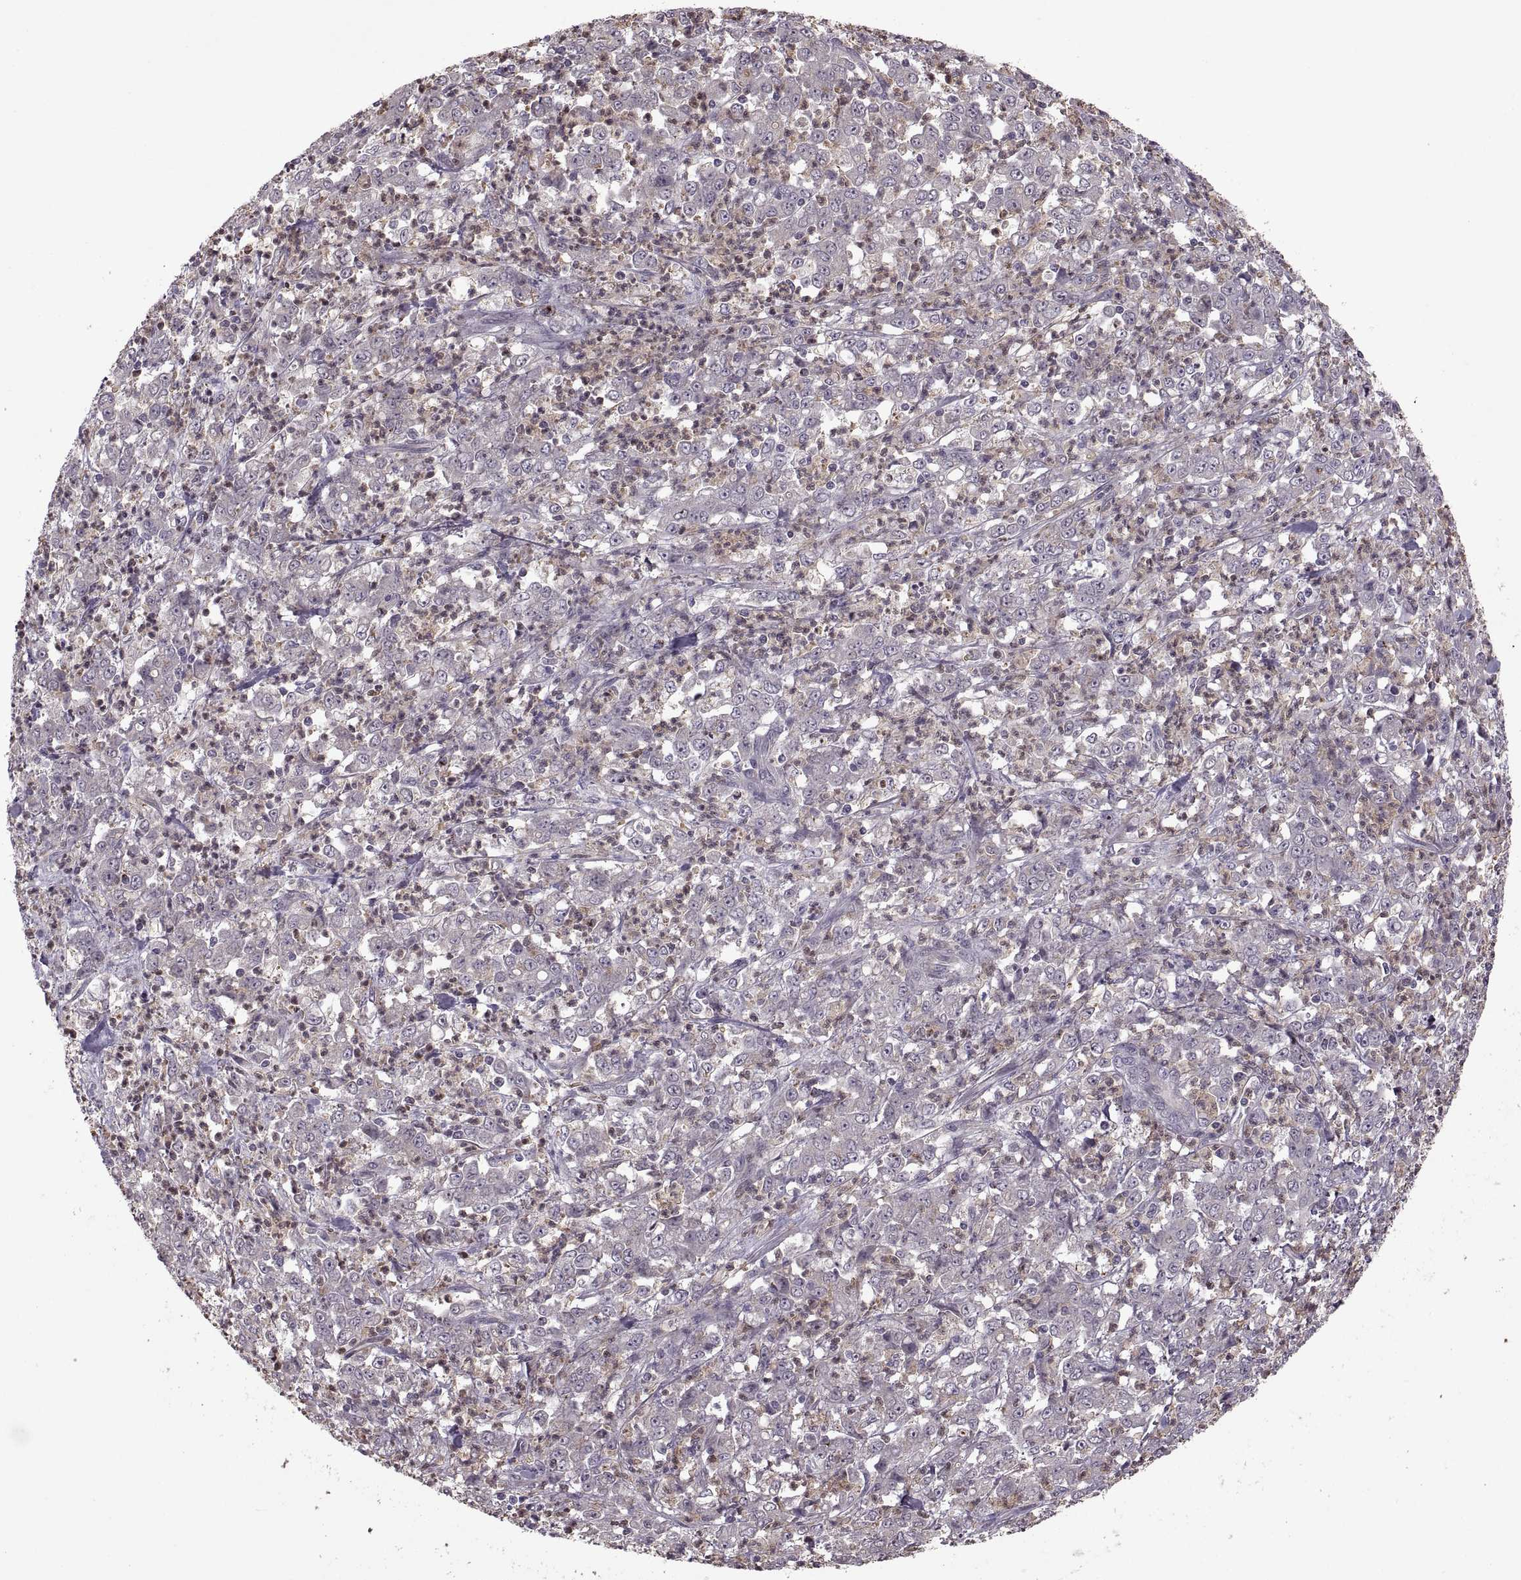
{"staining": {"intensity": "negative", "quantity": "none", "location": "none"}, "tissue": "stomach cancer", "cell_type": "Tumor cells", "image_type": "cancer", "snomed": [{"axis": "morphology", "description": "Adenocarcinoma, NOS"}, {"axis": "topography", "description": "Stomach, lower"}], "caption": "Stomach cancer was stained to show a protein in brown. There is no significant staining in tumor cells.", "gene": "PIERCE1", "patient": {"sex": "female", "age": 71}}